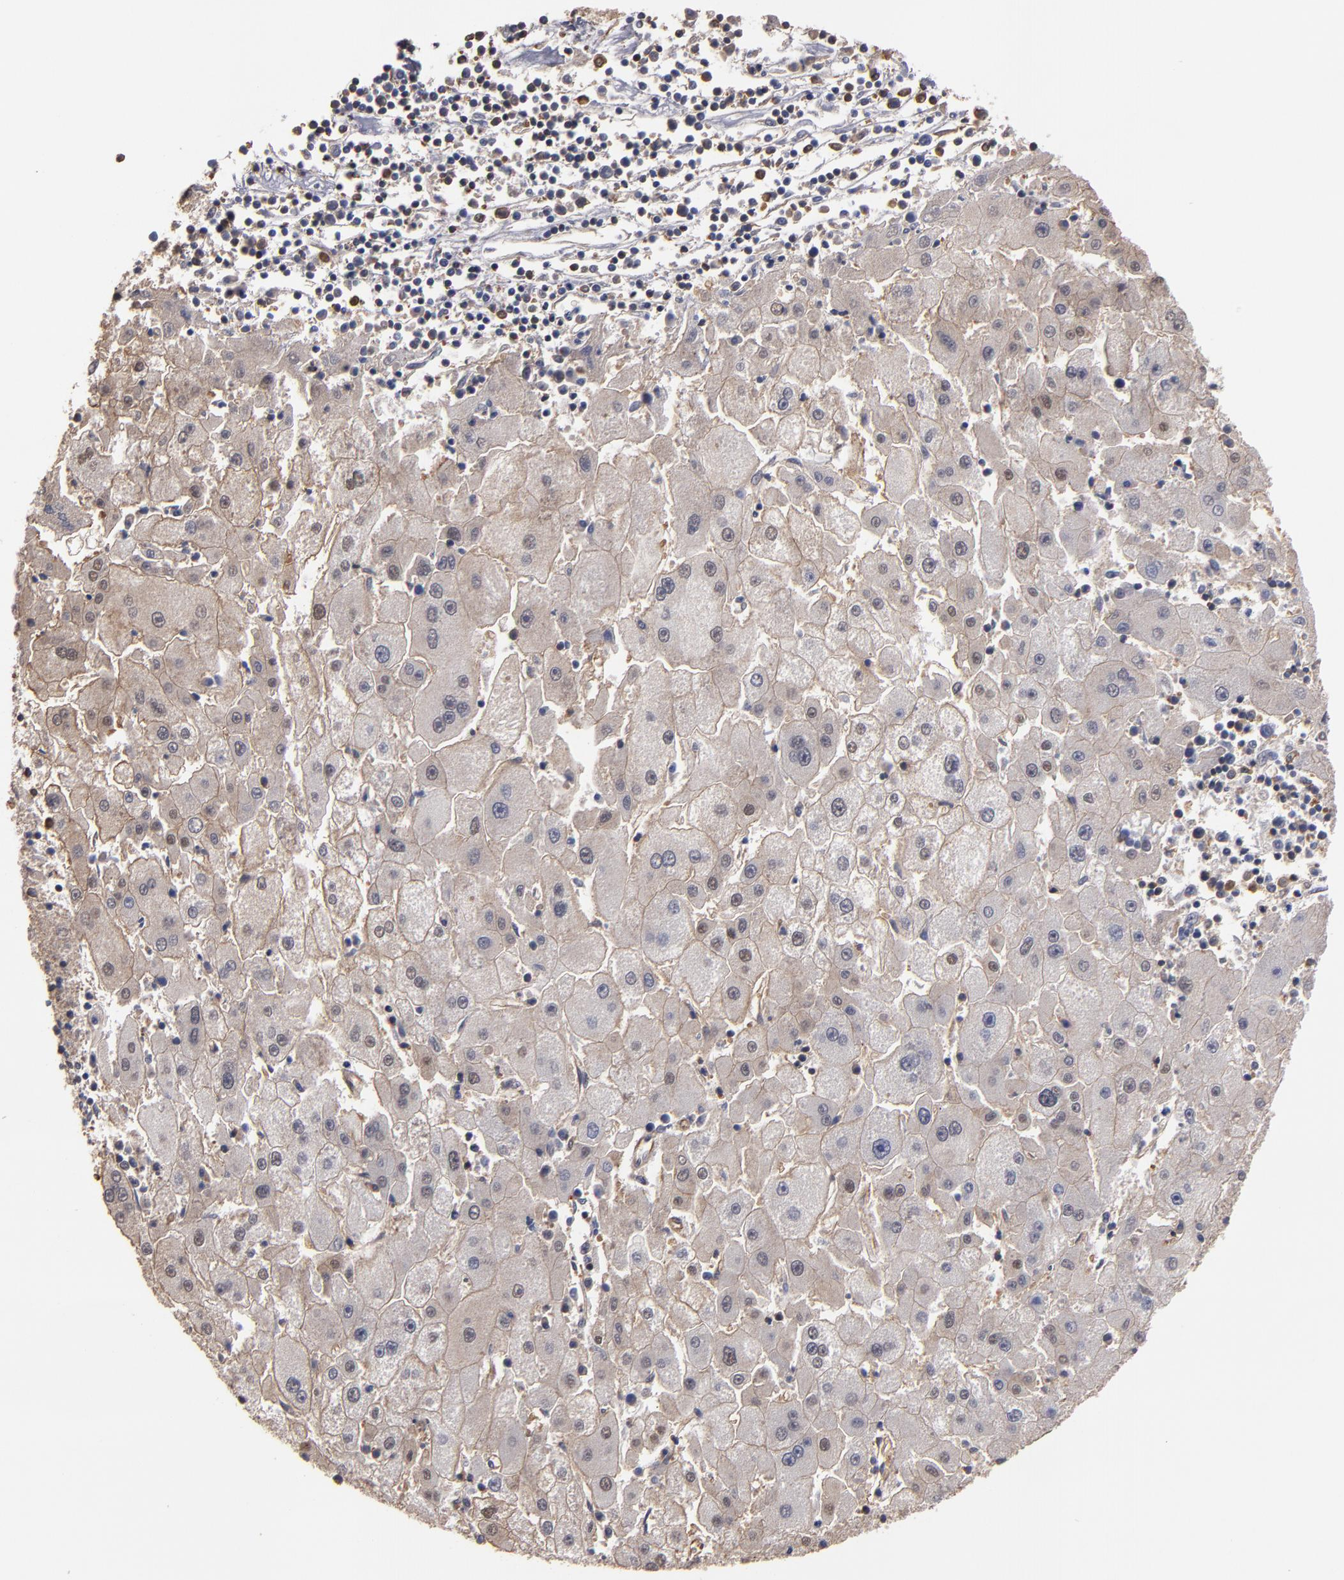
{"staining": {"intensity": "weak", "quantity": "25%-75%", "location": "cytoplasmic/membranous"}, "tissue": "liver cancer", "cell_type": "Tumor cells", "image_type": "cancer", "snomed": [{"axis": "morphology", "description": "Carcinoma, Hepatocellular, NOS"}, {"axis": "topography", "description": "Liver"}], "caption": "A low amount of weak cytoplasmic/membranous expression is seen in about 25%-75% of tumor cells in liver cancer (hepatocellular carcinoma) tissue.", "gene": "ESYT2", "patient": {"sex": "male", "age": 72}}